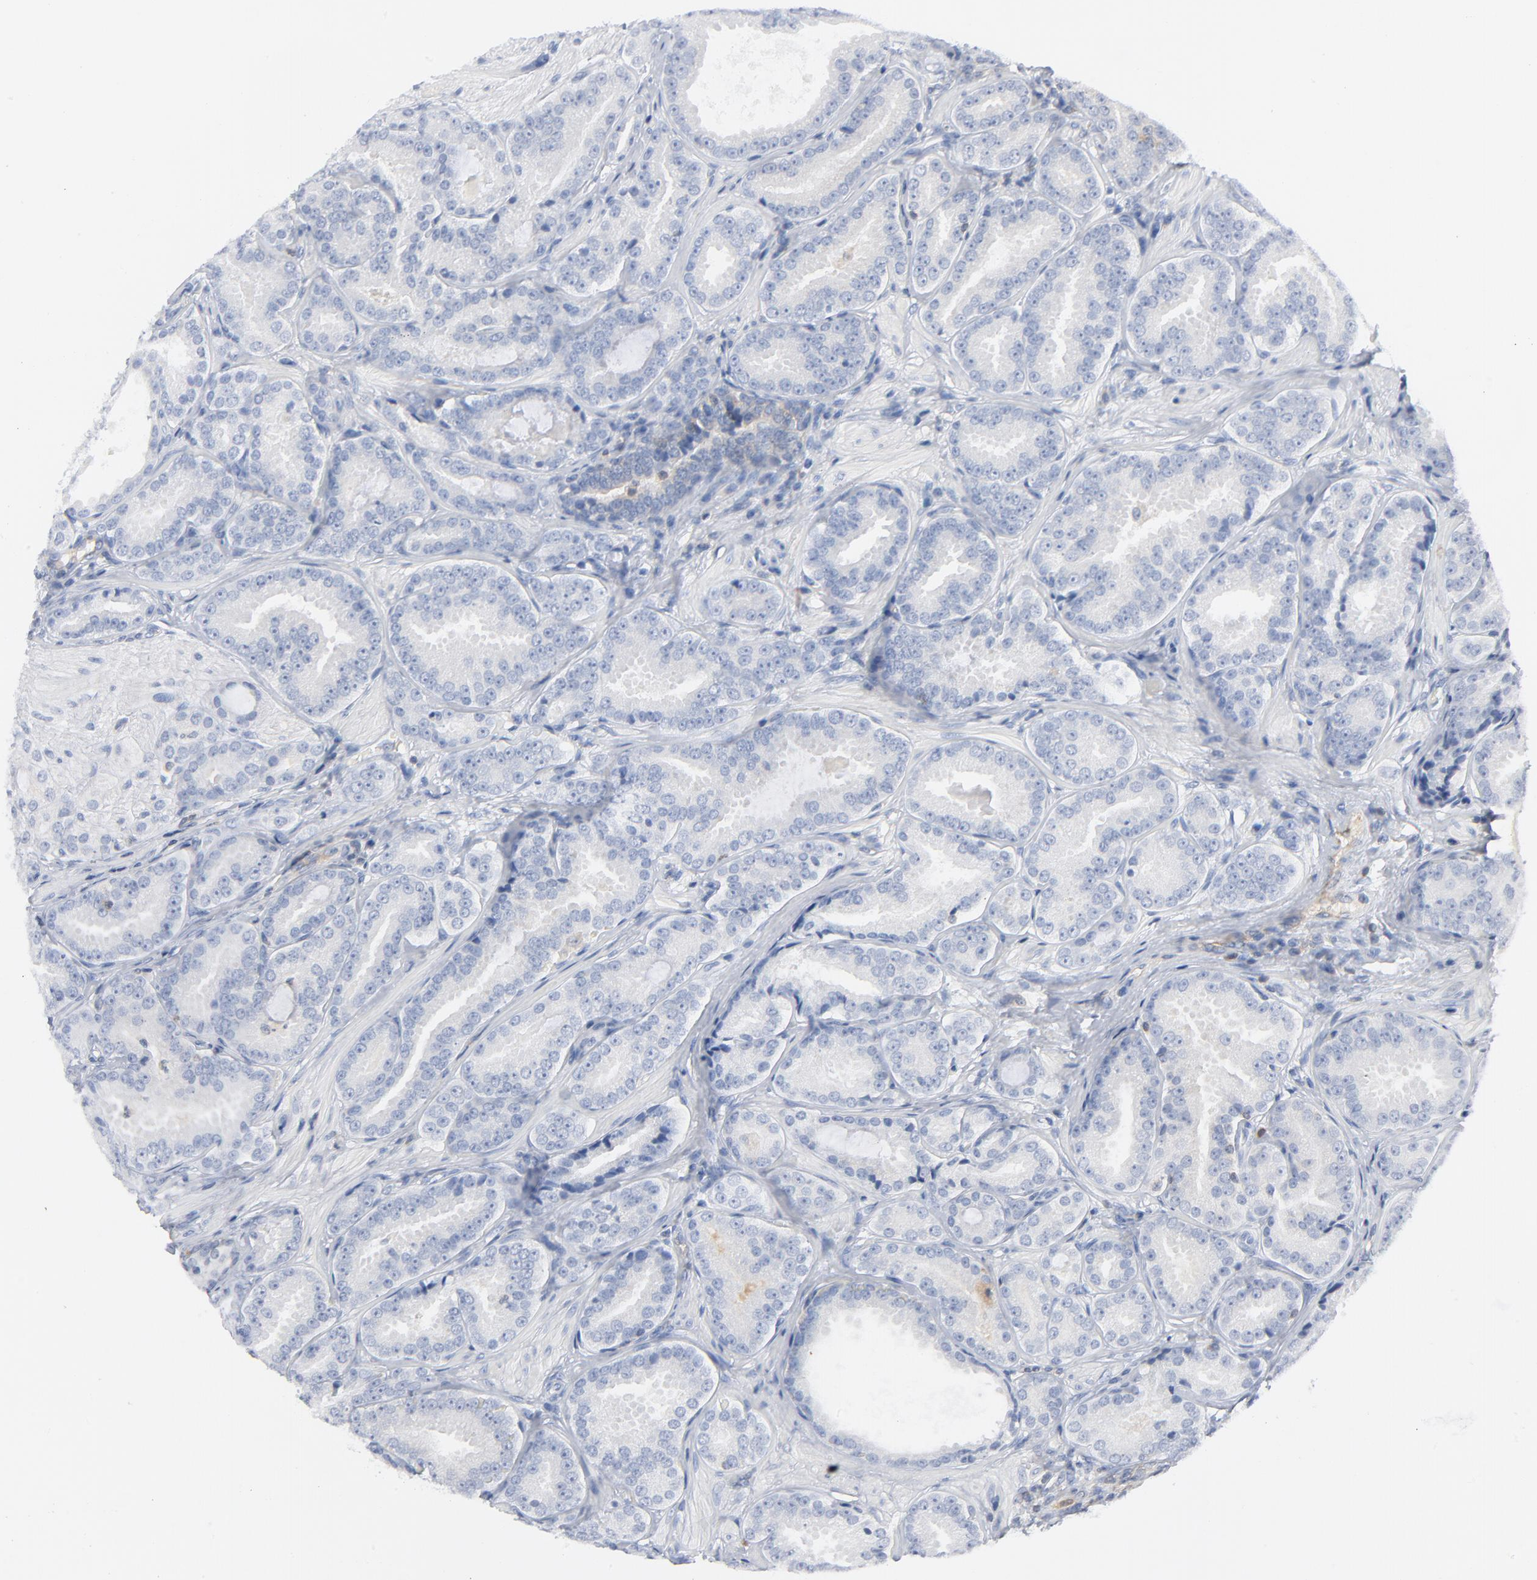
{"staining": {"intensity": "negative", "quantity": "none", "location": "none"}, "tissue": "prostate cancer", "cell_type": "Tumor cells", "image_type": "cancer", "snomed": [{"axis": "morphology", "description": "Adenocarcinoma, Low grade"}, {"axis": "topography", "description": "Prostate"}], "caption": "Prostate cancer stained for a protein using IHC reveals no staining tumor cells.", "gene": "PTK2B", "patient": {"sex": "male", "age": 59}}